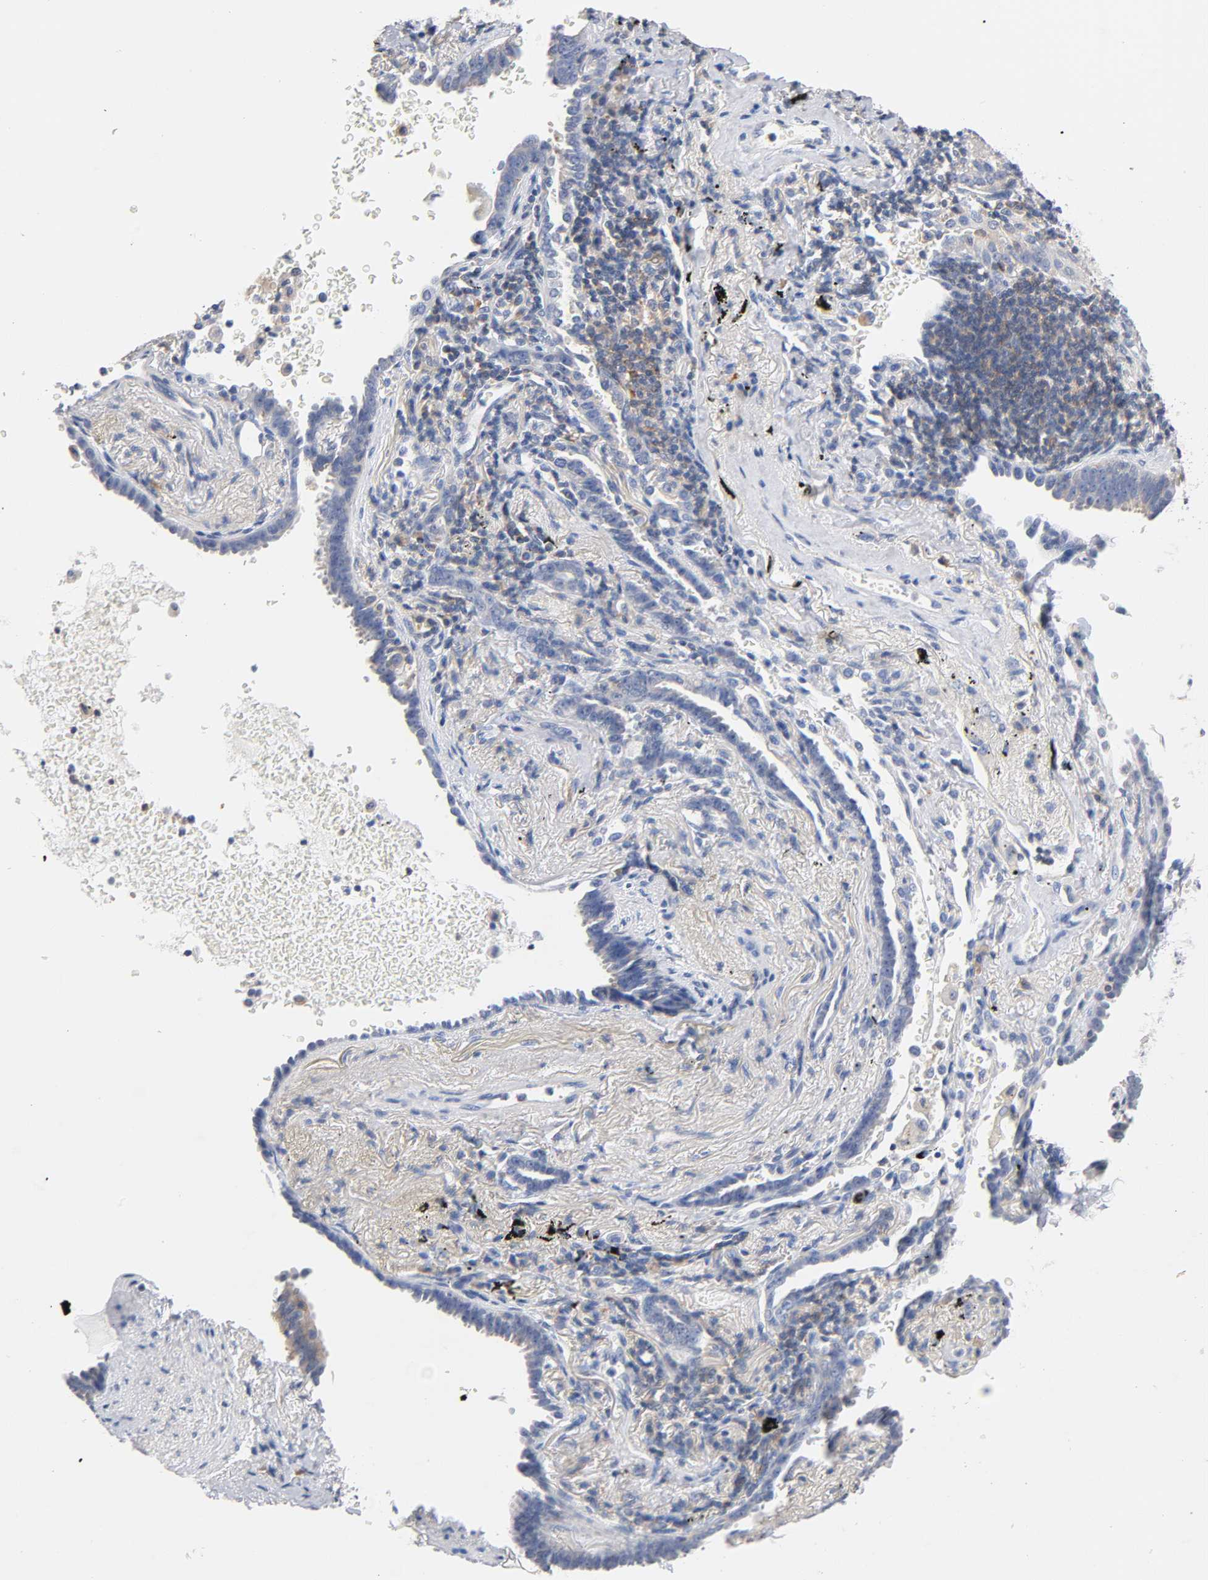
{"staining": {"intensity": "negative", "quantity": "none", "location": "none"}, "tissue": "lung cancer", "cell_type": "Tumor cells", "image_type": "cancer", "snomed": [{"axis": "morphology", "description": "Adenocarcinoma, NOS"}, {"axis": "topography", "description": "Lung"}], "caption": "Lung cancer (adenocarcinoma) stained for a protein using immunohistochemistry (IHC) exhibits no positivity tumor cells.", "gene": "MALT1", "patient": {"sex": "female", "age": 64}}